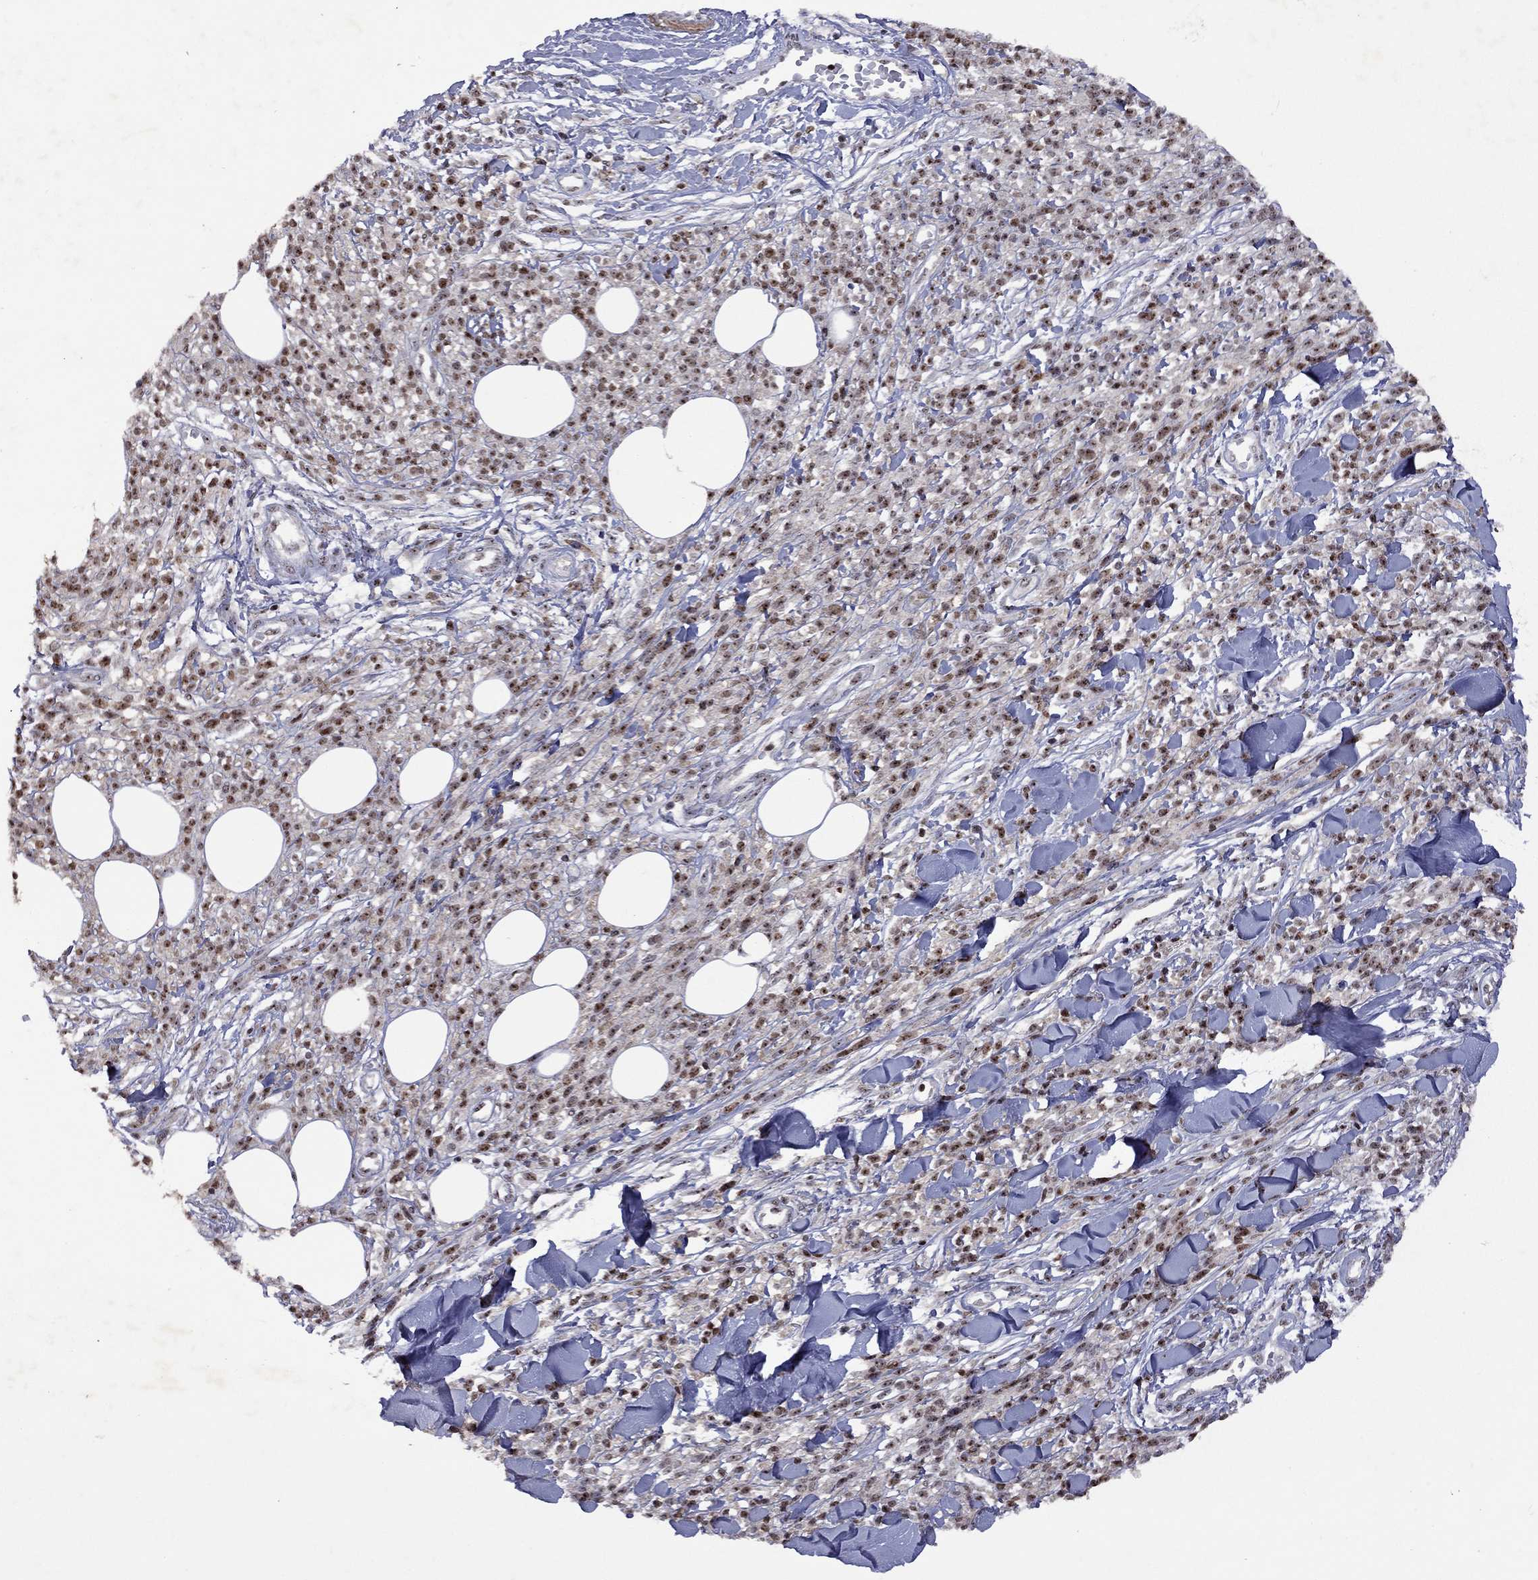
{"staining": {"intensity": "moderate", "quantity": ">75%", "location": "nuclear"}, "tissue": "melanoma", "cell_type": "Tumor cells", "image_type": "cancer", "snomed": [{"axis": "morphology", "description": "Malignant melanoma, NOS"}, {"axis": "topography", "description": "Skin"}, {"axis": "topography", "description": "Skin of trunk"}], "caption": "DAB immunohistochemical staining of human malignant melanoma exhibits moderate nuclear protein expression in about >75% of tumor cells.", "gene": "SPOUT1", "patient": {"sex": "male", "age": 74}}